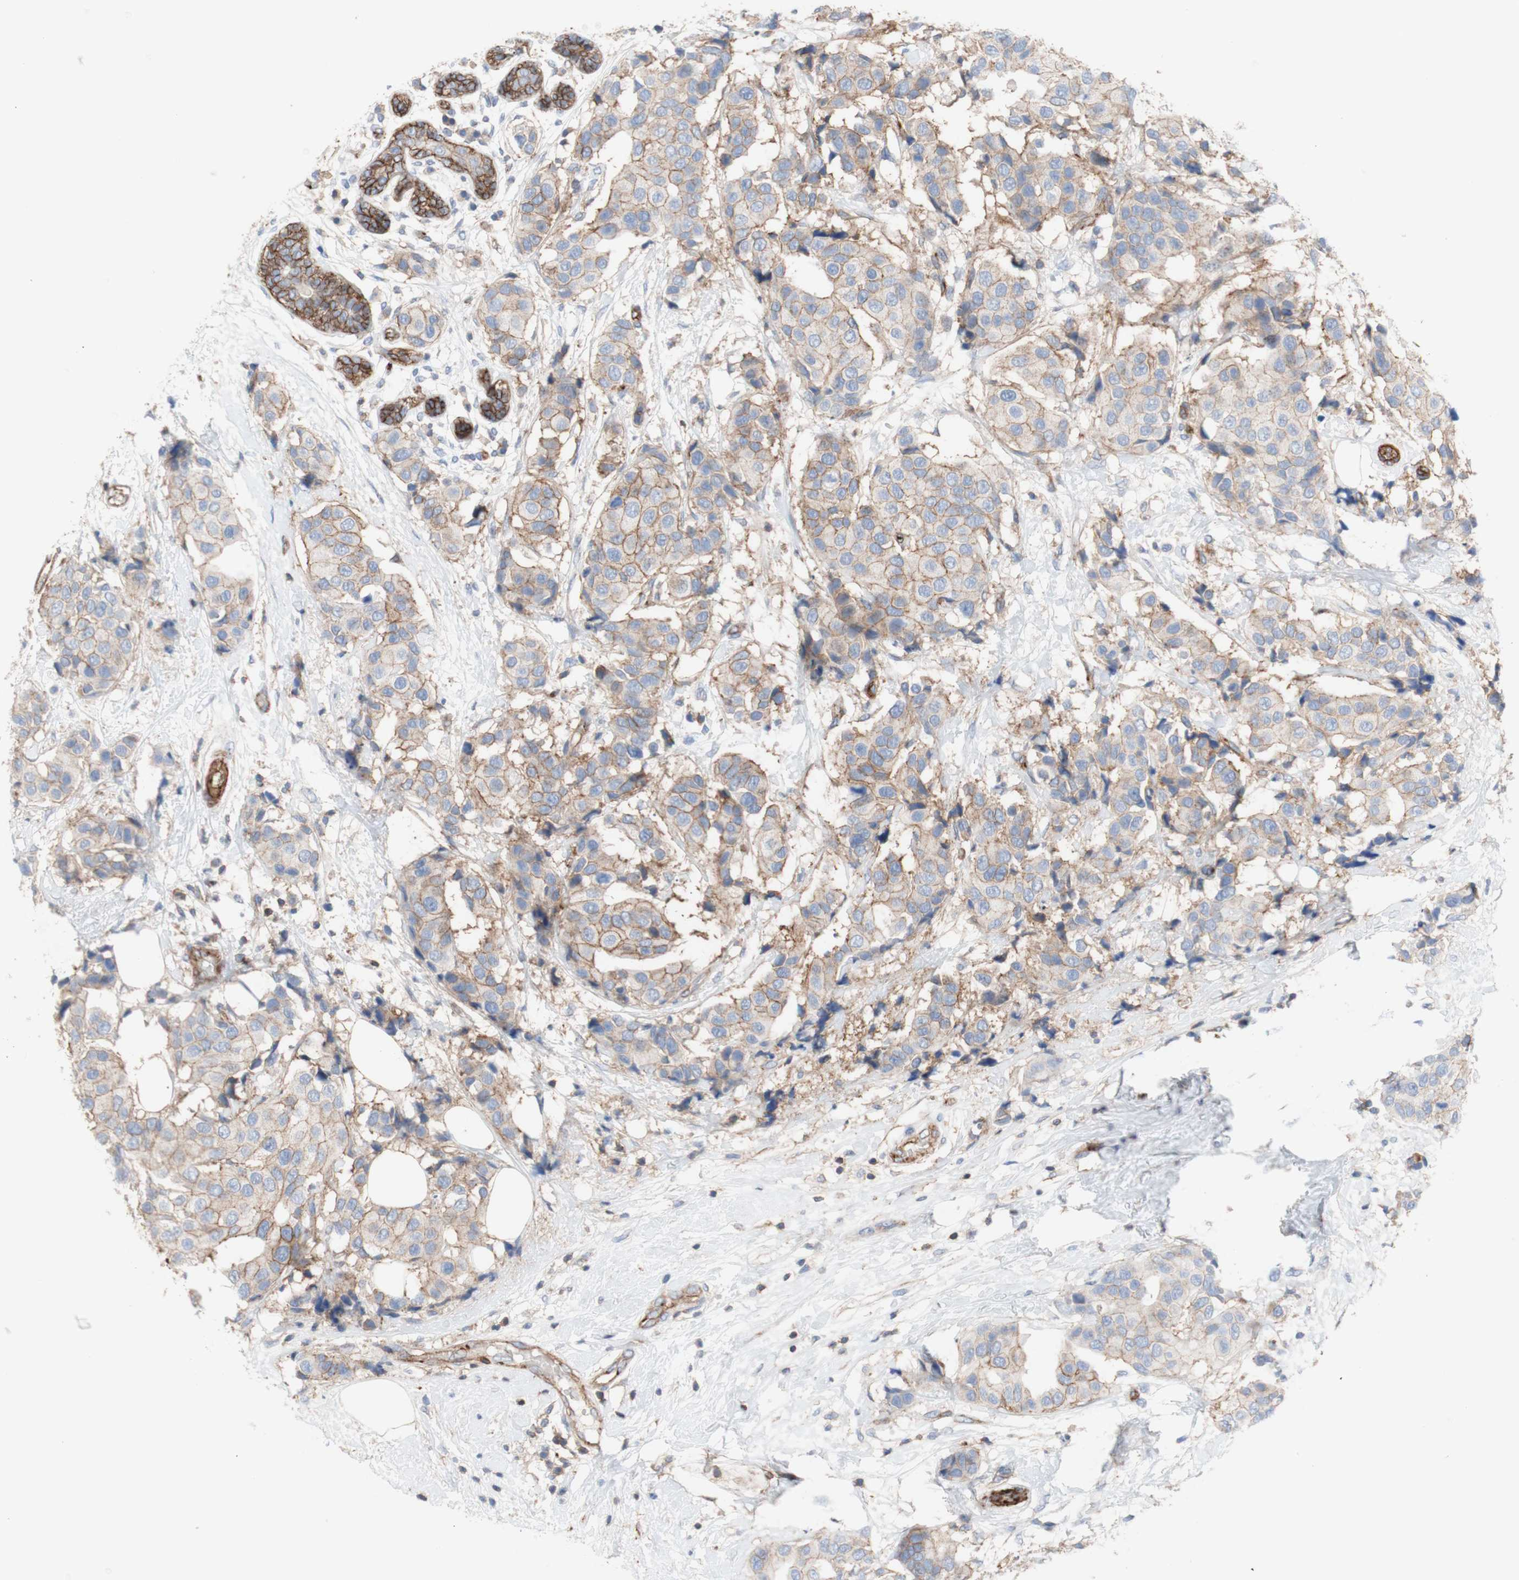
{"staining": {"intensity": "weak", "quantity": ">75%", "location": "cytoplasmic/membranous"}, "tissue": "breast cancer", "cell_type": "Tumor cells", "image_type": "cancer", "snomed": [{"axis": "morphology", "description": "Normal tissue, NOS"}, {"axis": "morphology", "description": "Duct carcinoma"}, {"axis": "topography", "description": "Breast"}], "caption": "A photomicrograph of human breast cancer (invasive ductal carcinoma) stained for a protein reveals weak cytoplasmic/membranous brown staining in tumor cells.", "gene": "ATP2A3", "patient": {"sex": "female", "age": 39}}